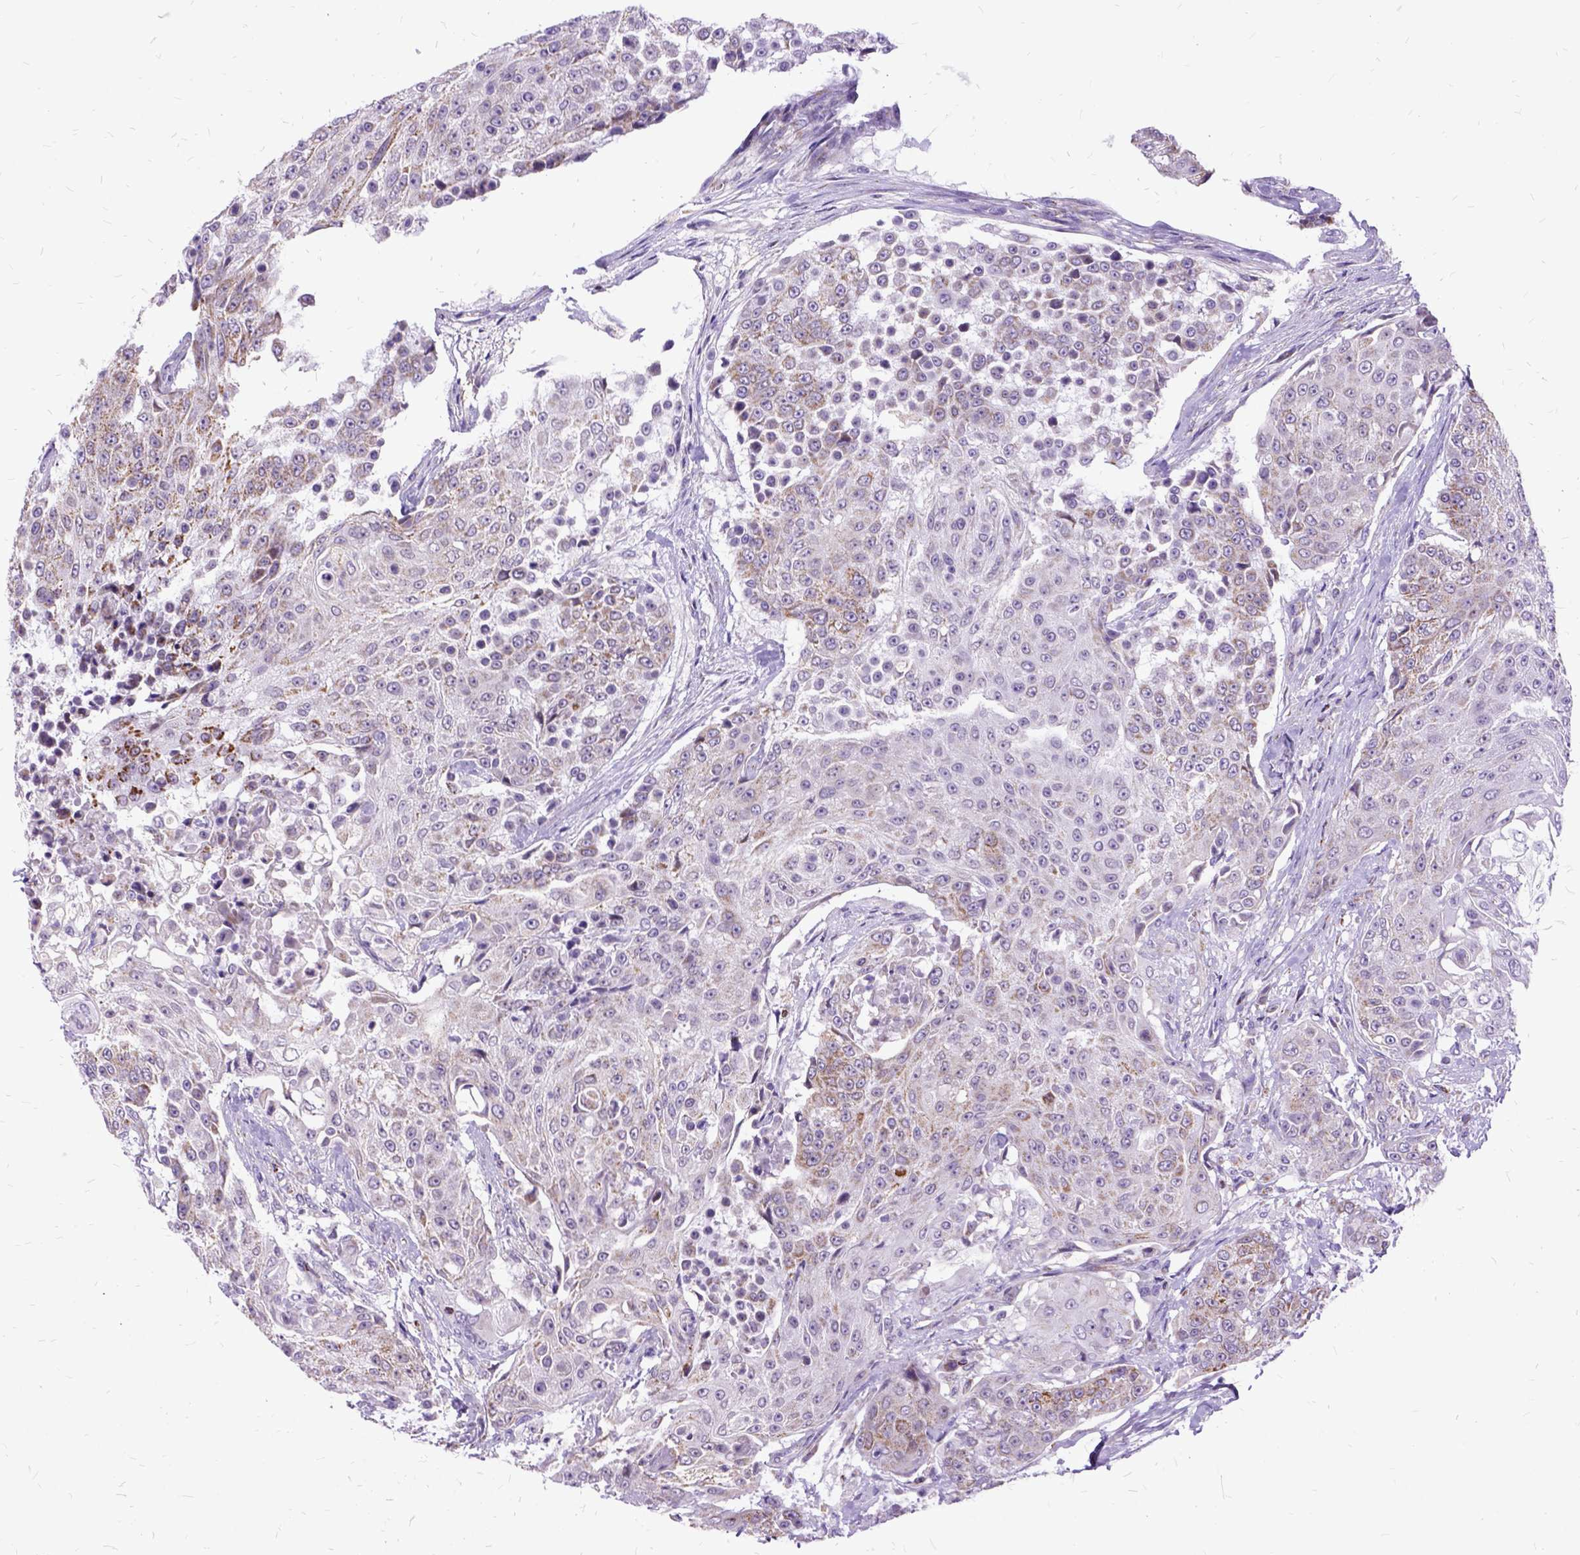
{"staining": {"intensity": "moderate", "quantity": "<25%", "location": "cytoplasmic/membranous"}, "tissue": "urothelial cancer", "cell_type": "Tumor cells", "image_type": "cancer", "snomed": [{"axis": "morphology", "description": "Urothelial carcinoma, High grade"}, {"axis": "topography", "description": "Urinary bladder"}], "caption": "Human urothelial carcinoma (high-grade) stained for a protein (brown) demonstrates moderate cytoplasmic/membranous positive staining in approximately <25% of tumor cells.", "gene": "OXCT1", "patient": {"sex": "female", "age": 63}}